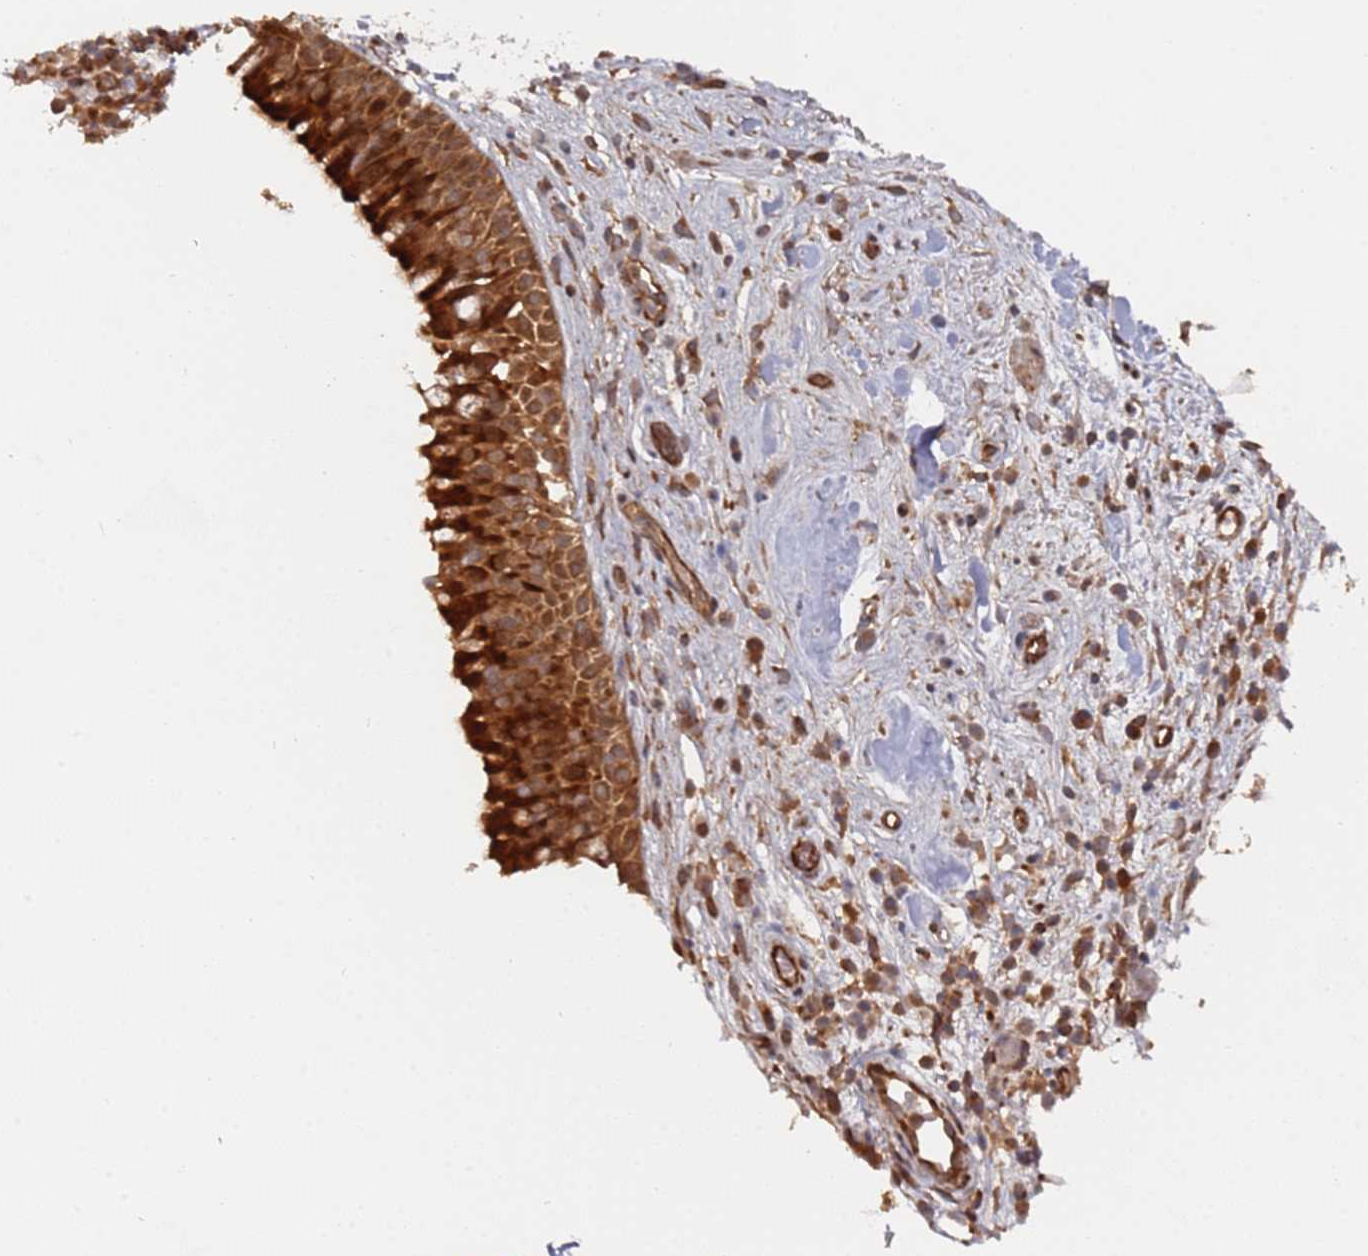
{"staining": {"intensity": "strong", "quantity": ">75%", "location": "cytoplasmic/membranous"}, "tissue": "nasopharynx", "cell_type": "Respiratory epithelial cells", "image_type": "normal", "snomed": [{"axis": "morphology", "description": "Normal tissue, NOS"}, {"axis": "morphology", "description": "Squamous cell carcinoma, NOS"}, {"axis": "topography", "description": "Nasopharynx"}, {"axis": "topography", "description": "Head-Neck"}], "caption": "A histopathology image showing strong cytoplasmic/membranous expression in about >75% of respiratory epithelial cells in normal nasopharynx, as visualized by brown immunohistochemical staining.", "gene": "DDX60", "patient": {"sex": "male", "age": 85}}